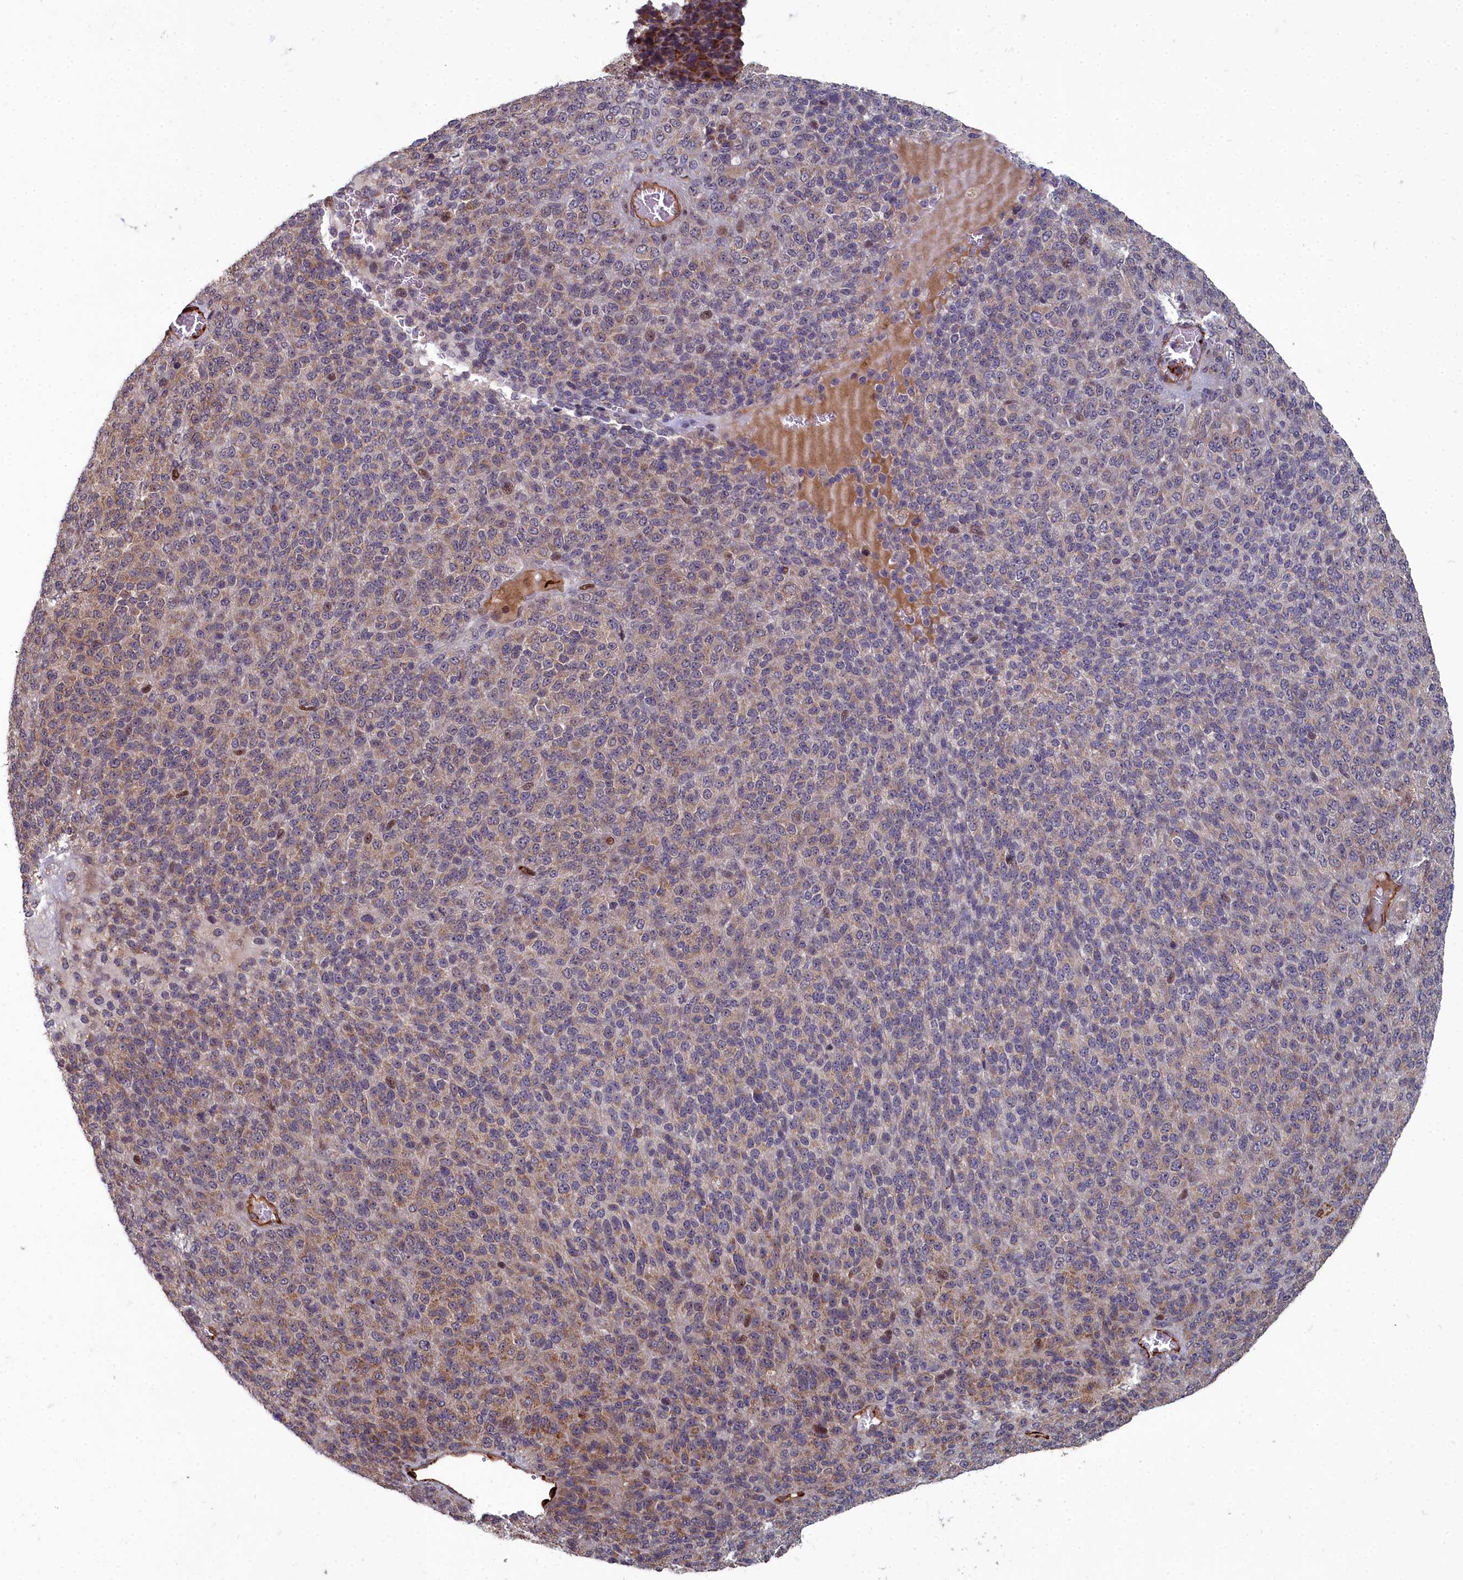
{"staining": {"intensity": "weak", "quantity": "25%-75%", "location": "cytoplasmic/membranous"}, "tissue": "melanoma", "cell_type": "Tumor cells", "image_type": "cancer", "snomed": [{"axis": "morphology", "description": "Malignant melanoma, Metastatic site"}, {"axis": "topography", "description": "Brain"}], "caption": "Protein analysis of melanoma tissue exhibits weak cytoplasmic/membranous positivity in approximately 25%-75% of tumor cells.", "gene": "TSPYL4", "patient": {"sex": "female", "age": 56}}